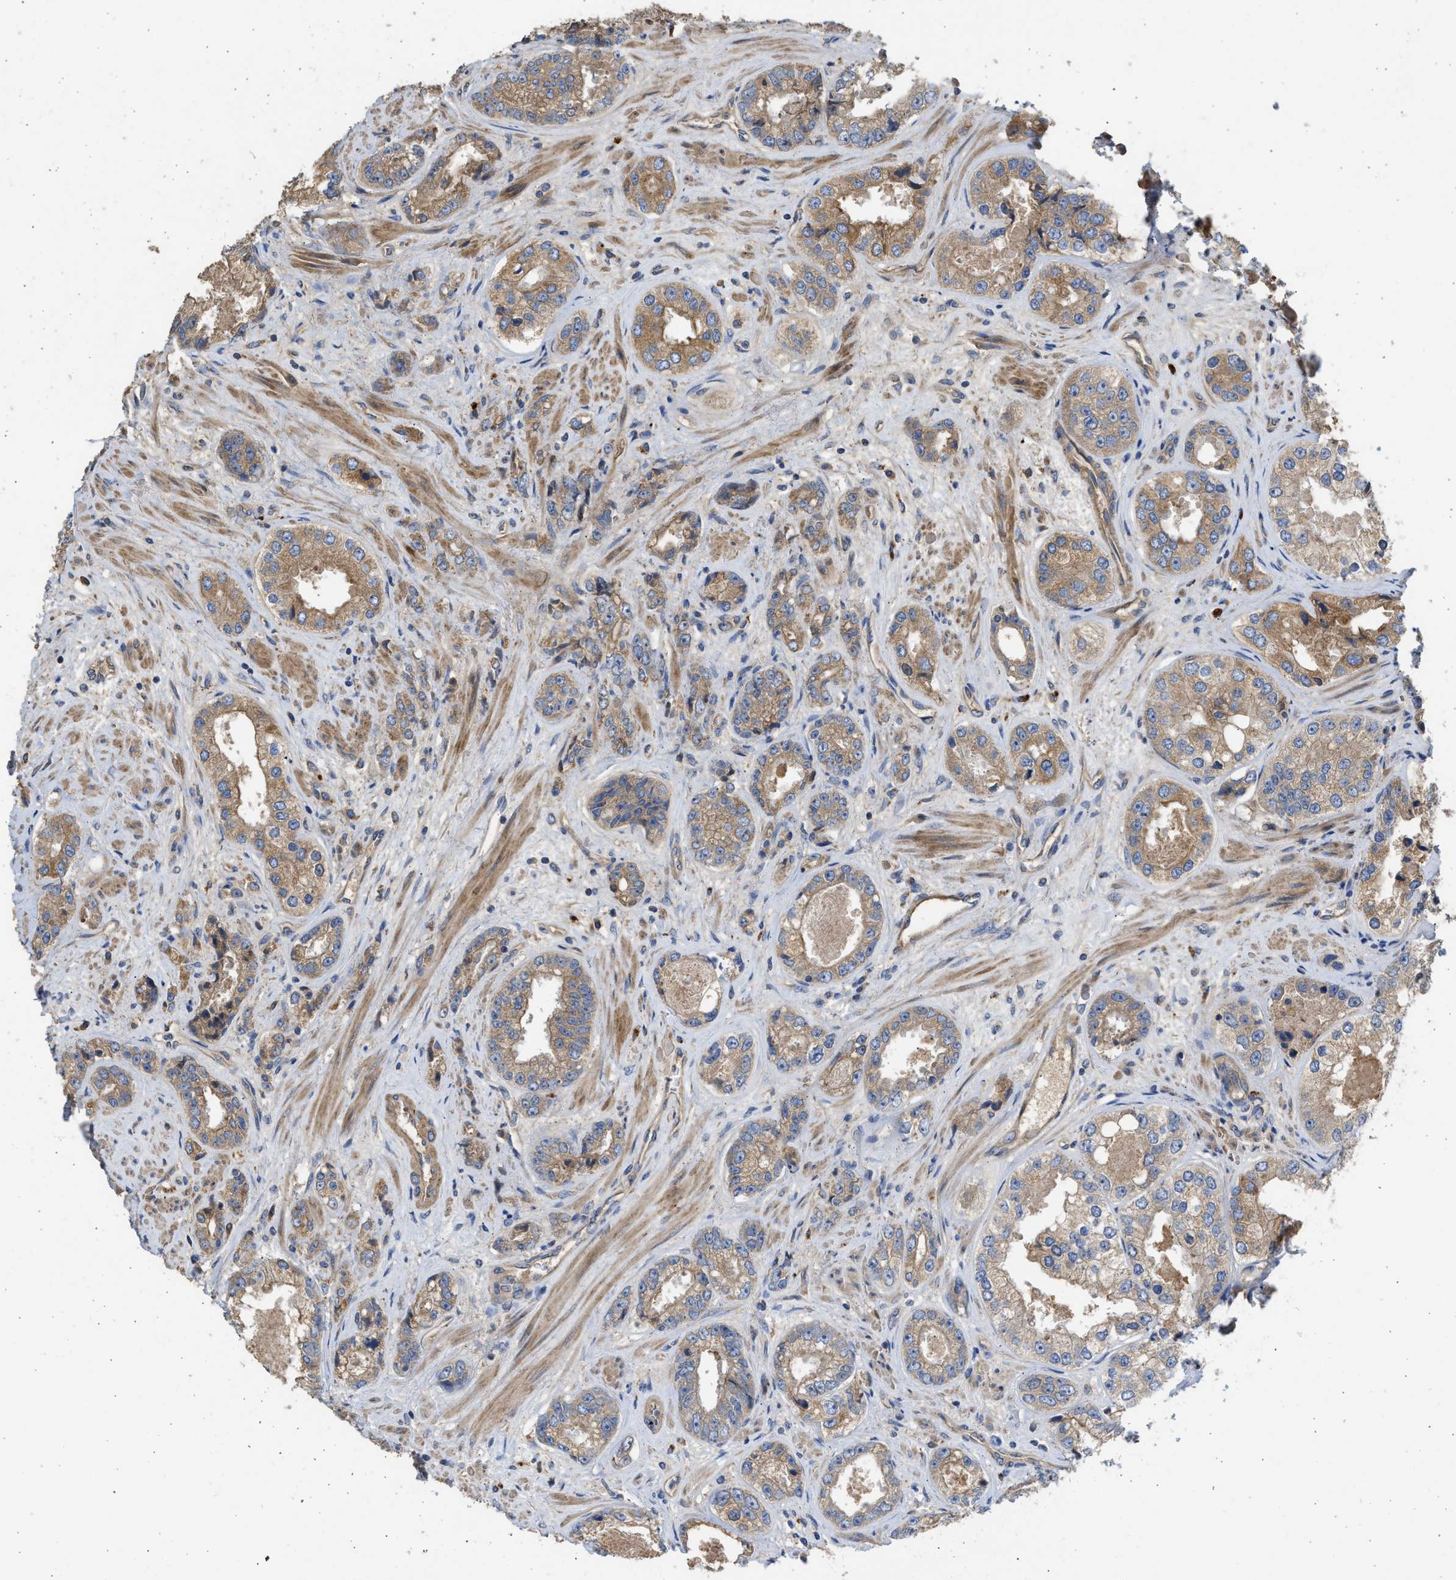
{"staining": {"intensity": "moderate", "quantity": ">75%", "location": "cytoplasmic/membranous"}, "tissue": "prostate cancer", "cell_type": "Tumor cells", "image_type": "cancer", "snomed": [{"axis": "morphology", "description": "Adenocarcinoma, High grade"}, {"axis": "topography", "description": "Prostate"}], "caption": "Prostate high-grade adenocarcinoma stained for a protein demonstrates moderate cytoplasmic/membranous positivity in tumor cells.", "gene": "CSRNP2", "patient": {"sex": "male", "age": 61}}